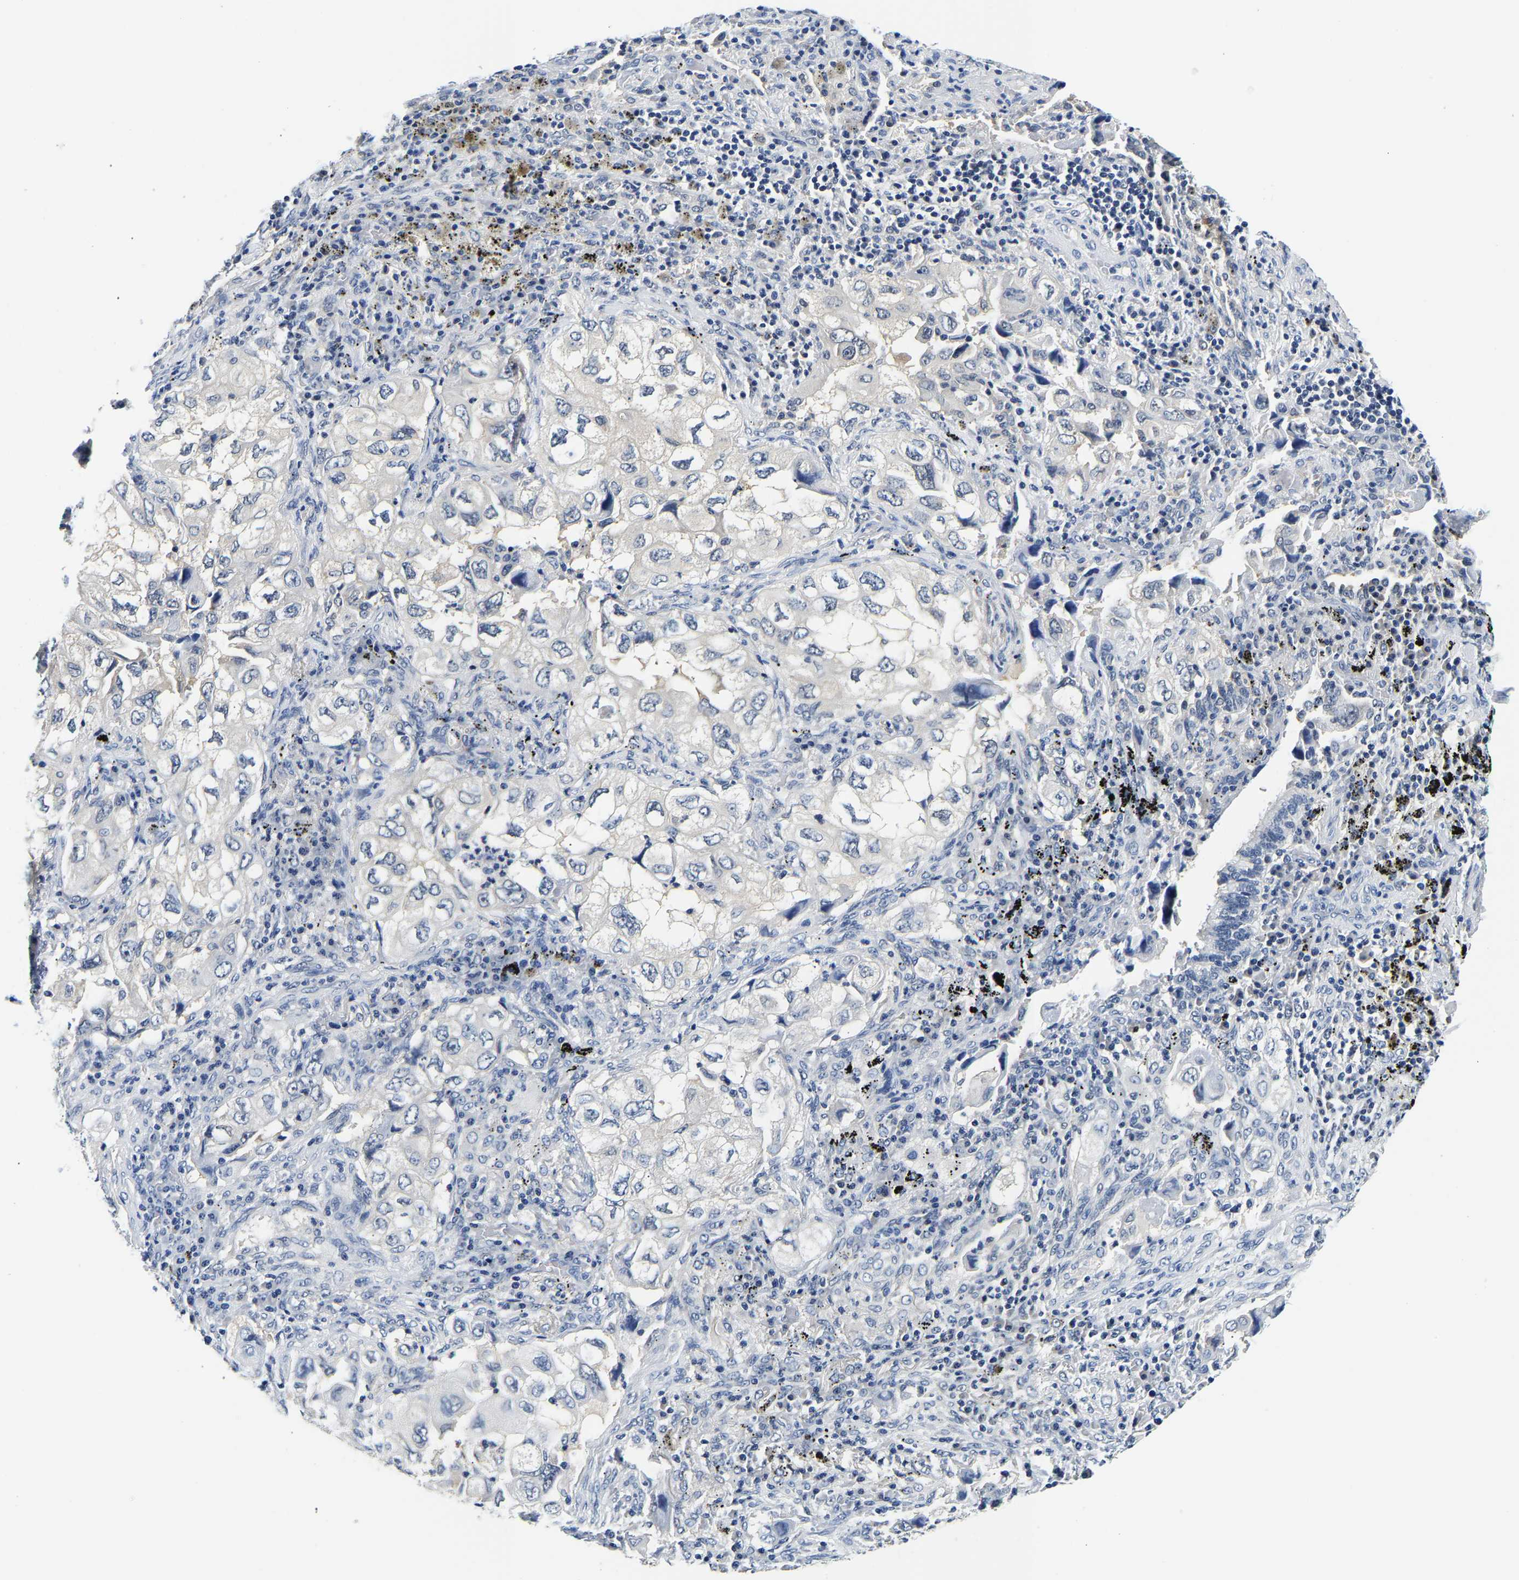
{"staining": {"intensity": "negative", "quantity": "none", "location": "none"}, "tissue": "lung cancer", "cell_type": "Tumor cells", "image_type": "cancer", "snomed": [{"axis": "morphology", "description": "Adenocarcinoma, NOS"}, {"axis": "topography", "description": "Lung"}], "caption": "Lung adenocarcinoma was stained to show a protein in brown. There is no significant positivity in tumor cells.", "gene": "UCHL3", "patient": {"sex": "male", "age": 64}}